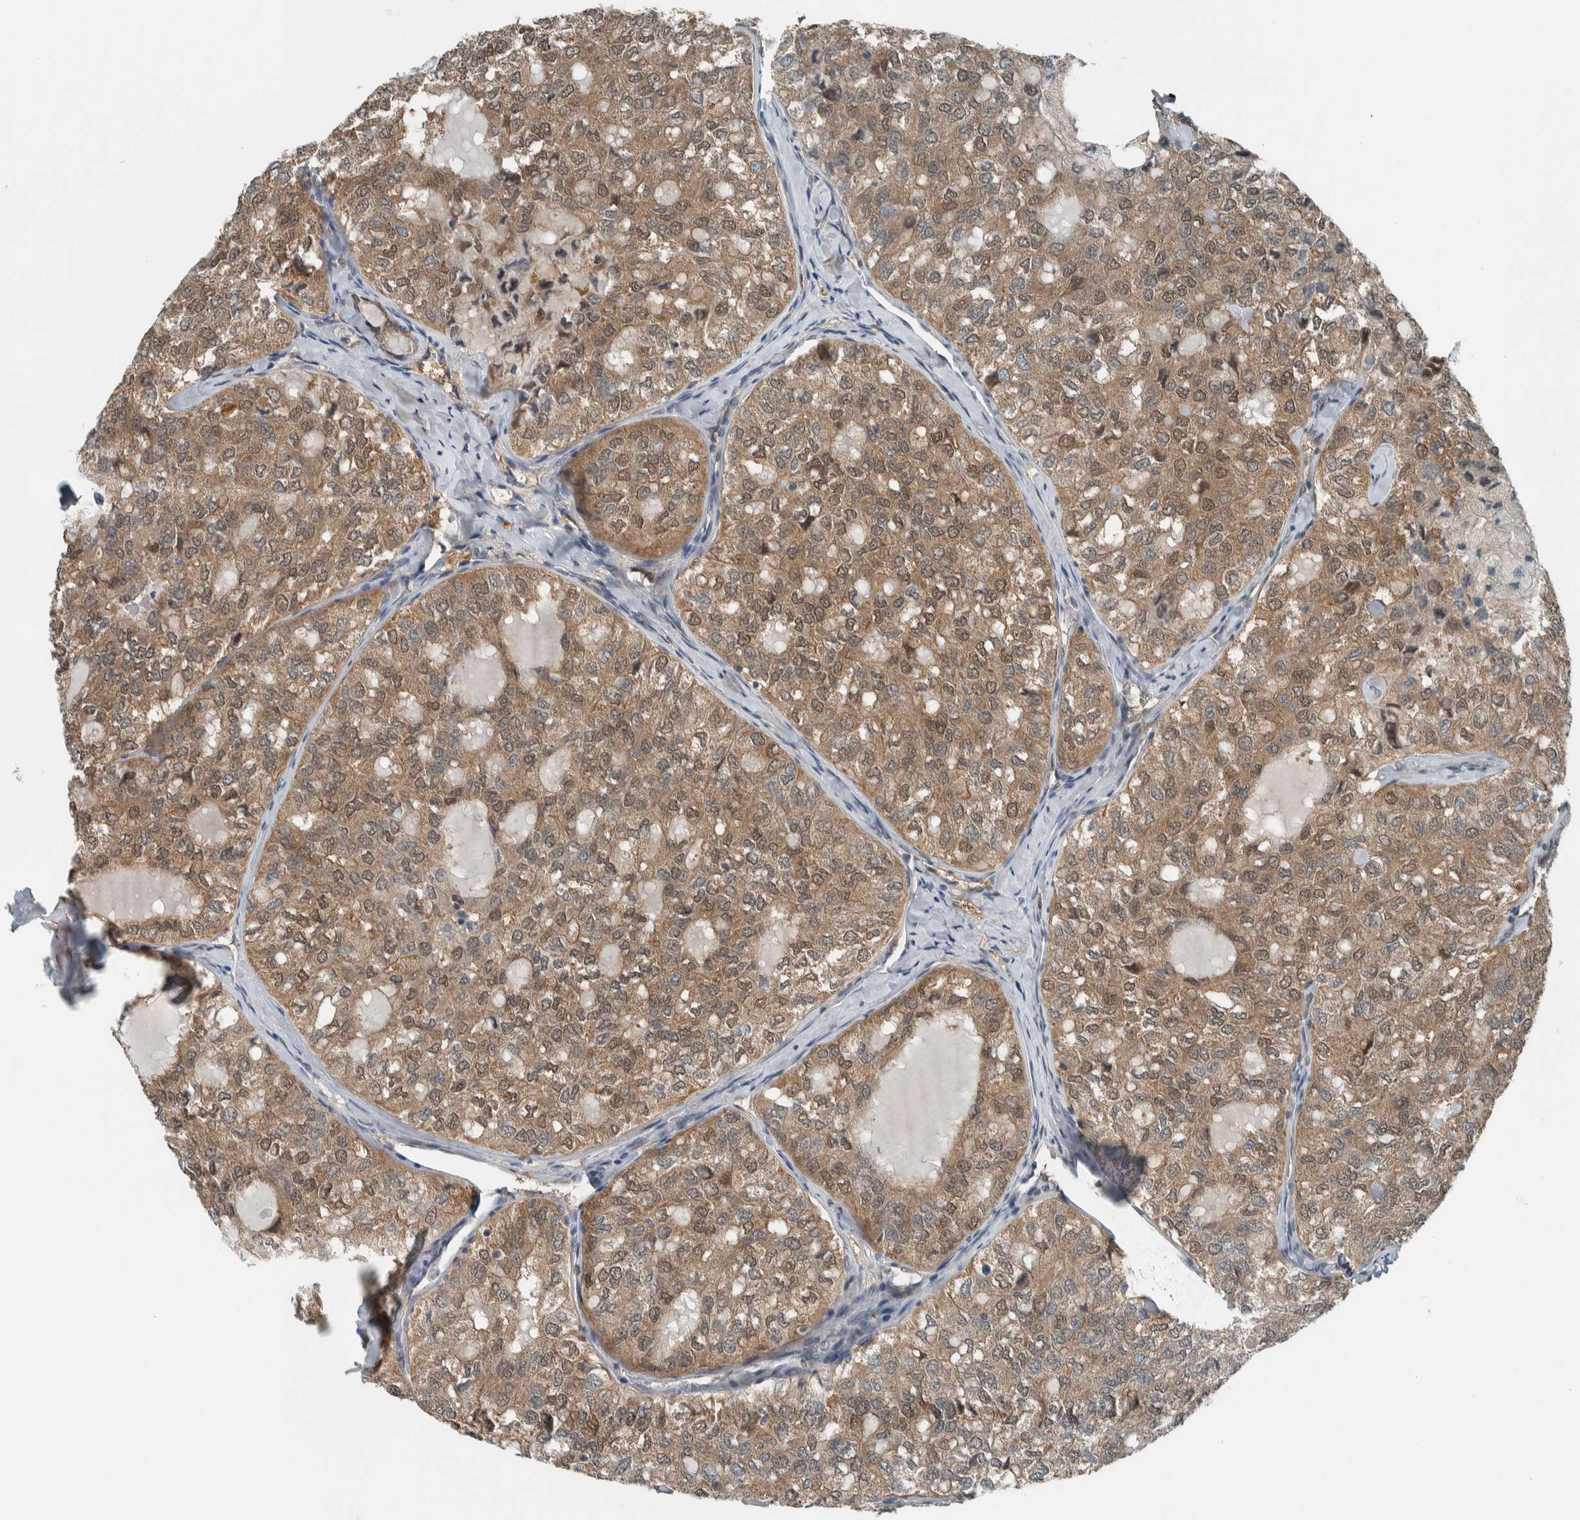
{"staining": {"intensity": "moderate", "quantity": ">75%", "location": "cytoplasmic/membranous,nuclear"}, "tissue": "thyroid cancer", "cell_type": "Tumor cells", "image_type": "cancer", "snomed": [{"axis": "morphology", "description": "Follicular adenoma carcinoma, NOS"}, {"axis": "topography", "description": "Thyroid gland"}], "caption": "Immunohistochemistry (IHC) of thyroid cancer demonstrates medium levels of moderate cytoplasmic/membranous and nuclear staining in about >75% of tumor cells.", "gene": "ALAD", "patient": {"sex": "male", "age": 75}}